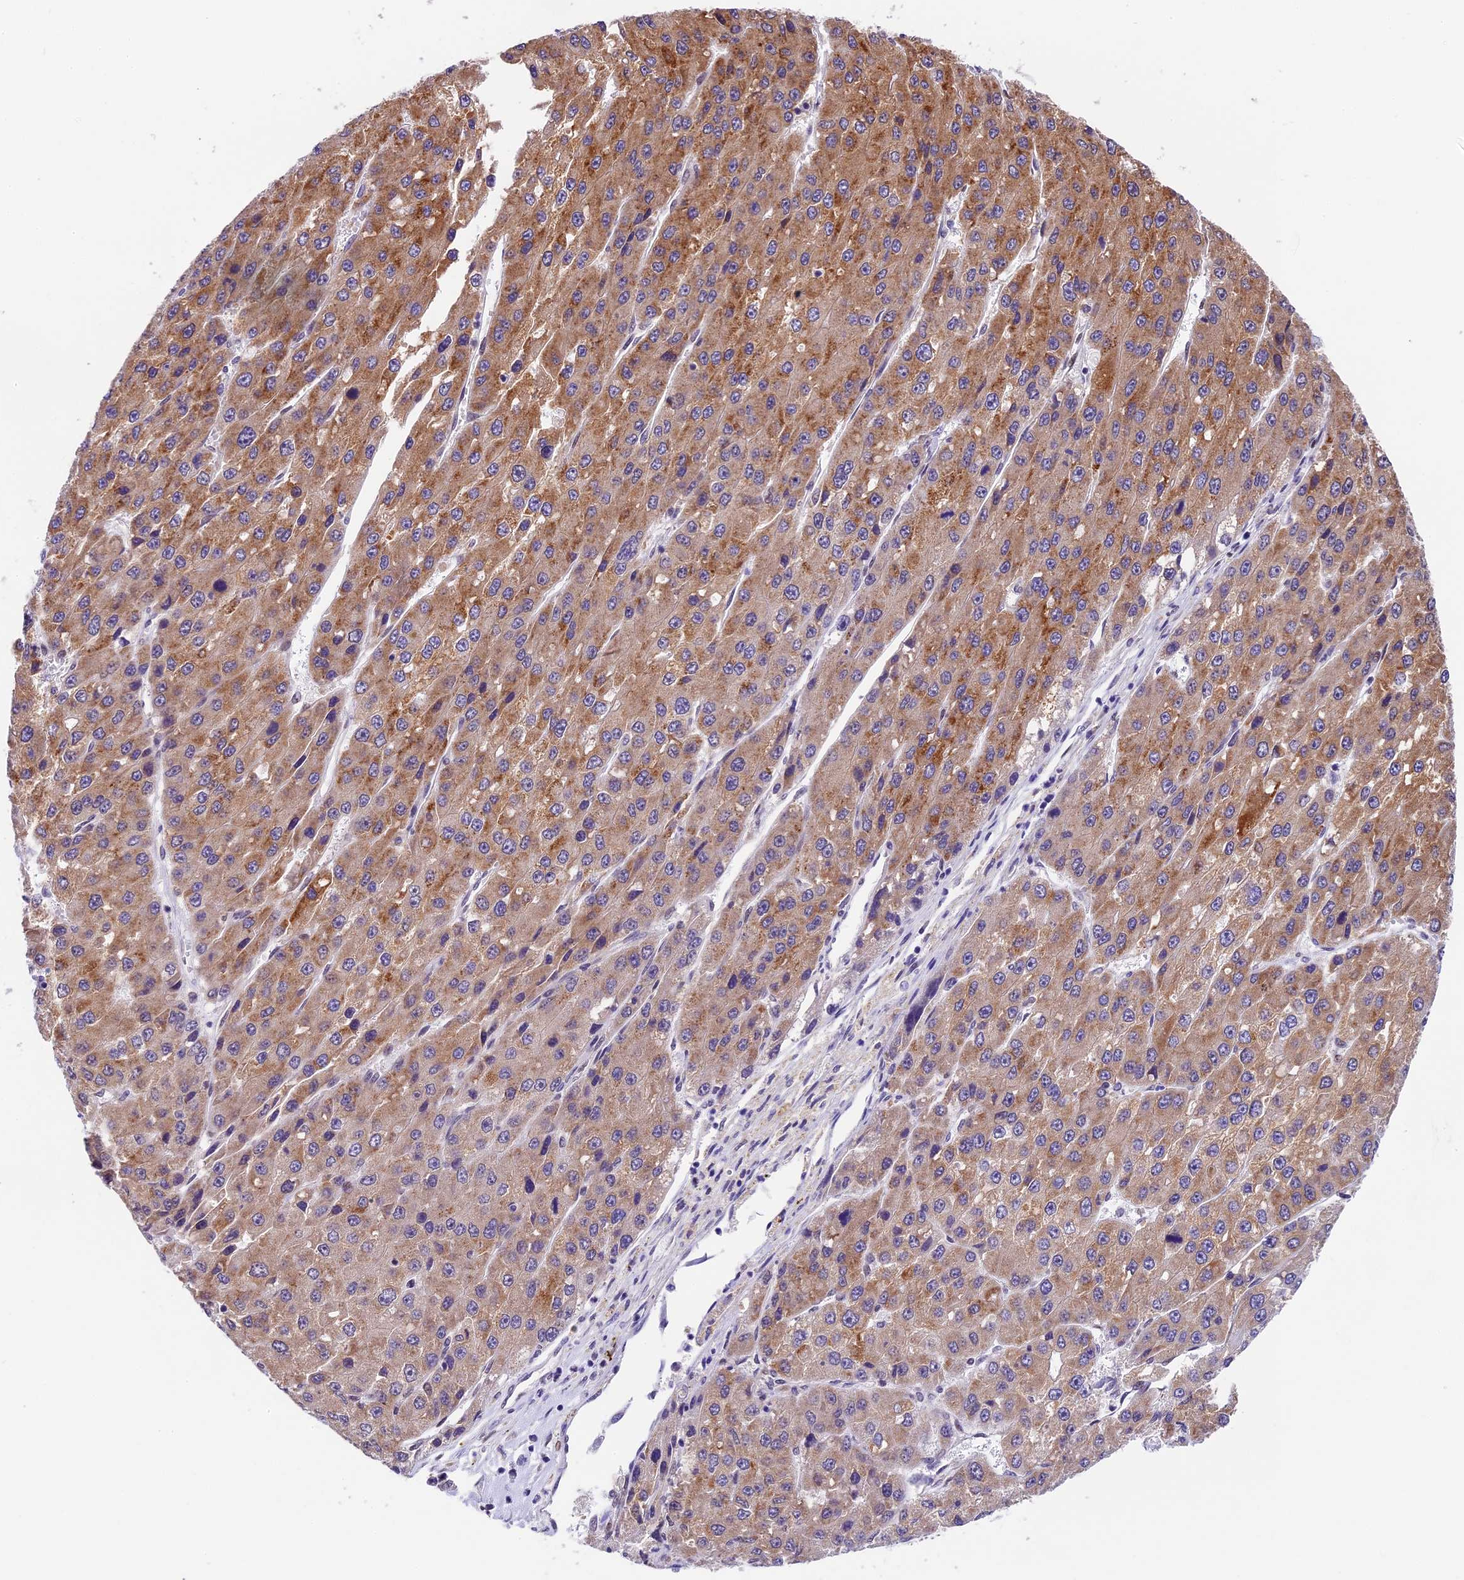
{"staining": {"intensity": "moderate", "quantity": ">75%", "location": "cytoplasmic/membranous"}, "tissue": "liver cancer", "cell_type": "Tumor cells", "image_type": "cancer", "snomed": [{"axis": "morphology", "description": "Carcinoma, Hepatocellular, NOS"}, {"axis": "topography", "description": "Liver"}], "caption": "Liver cancer (hepatocellular carcinoma) was stained to show a protein in brown. There is medium levels of moderate cytoplasmic/membranous positivity in about >75% of tumor cells. (DAB (3,3'-diaminobenzidine) IHC, brown staining for protein, blue staining for nuclei).", "gene": "CCSER1", "patient": {"sex": "female", "age": 73}}